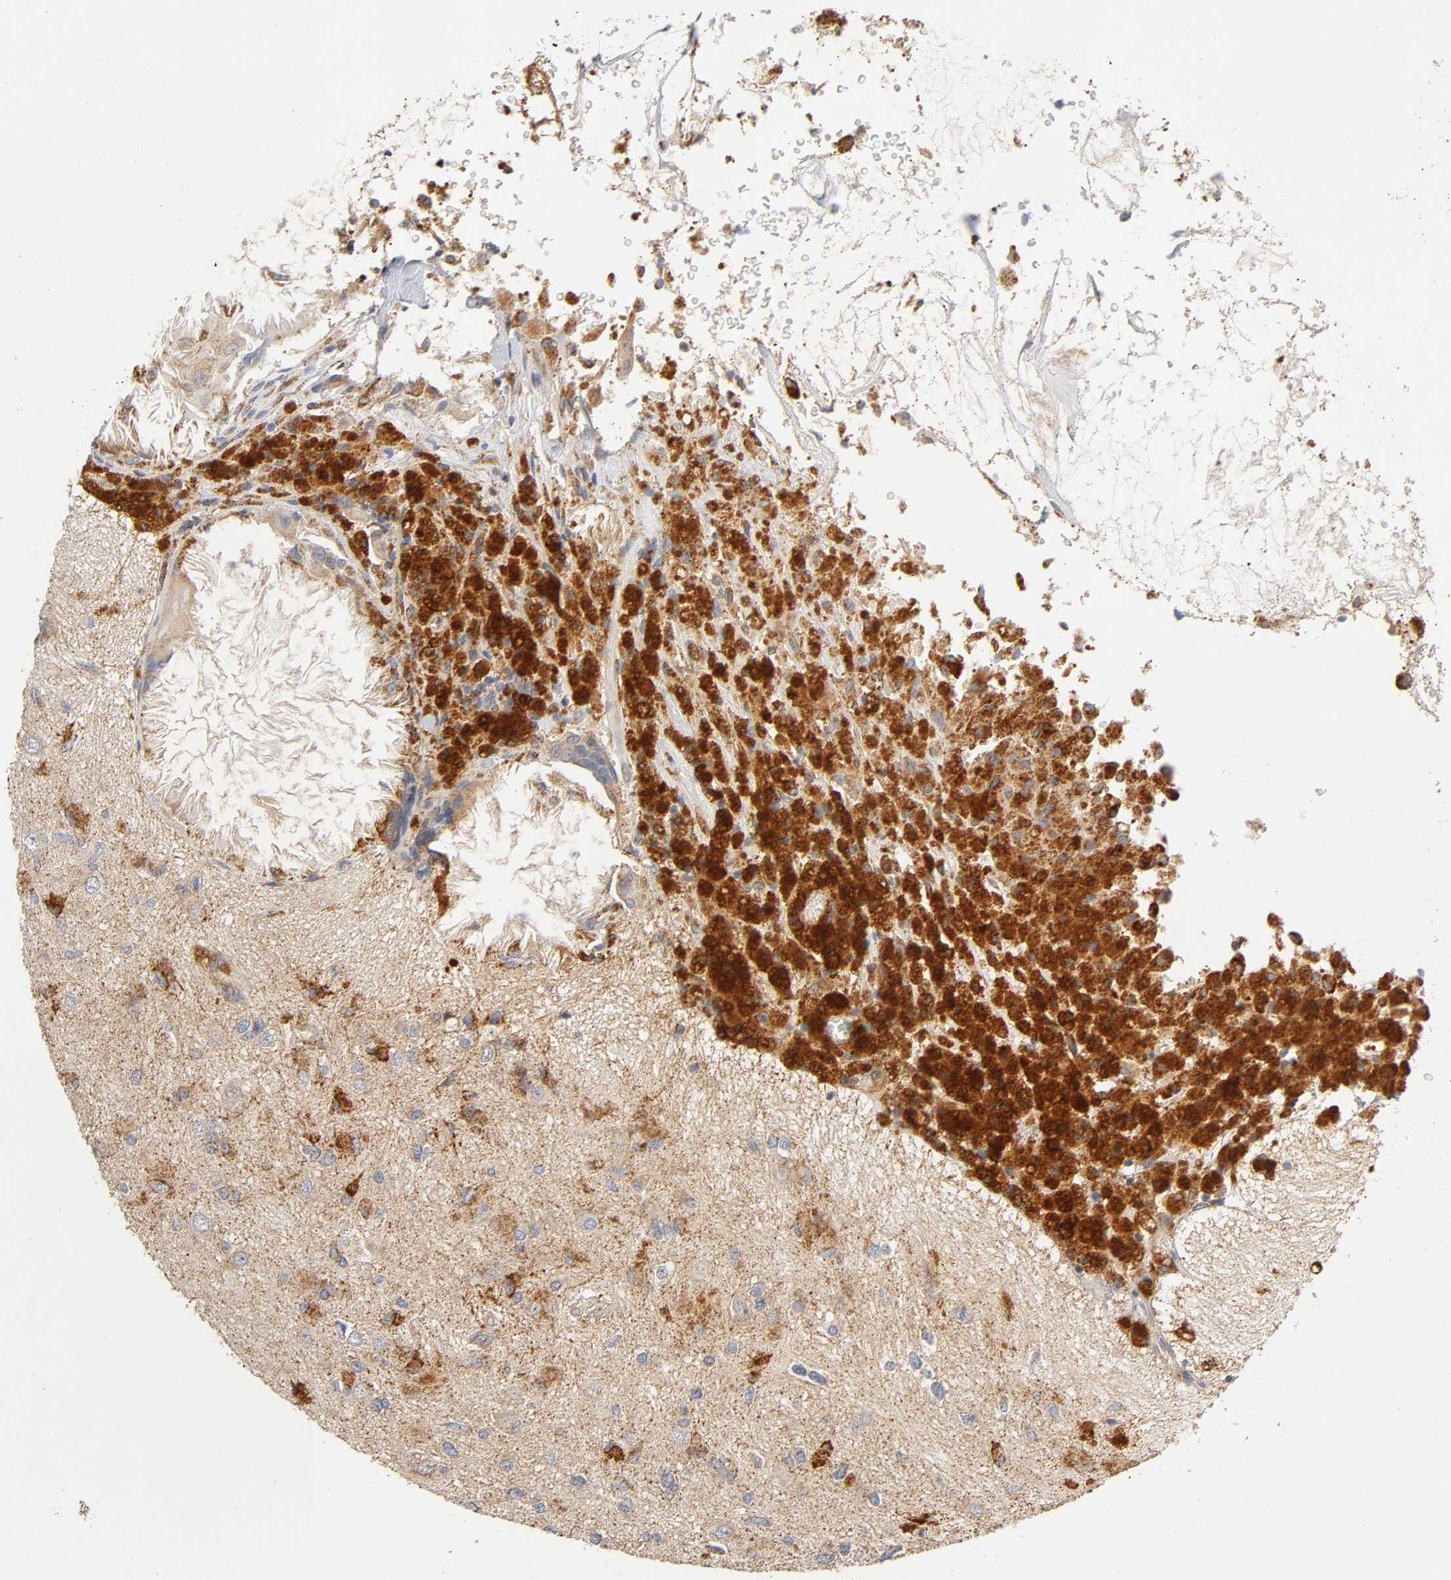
{"staining": {"intensity": "moderate", "quantity": "25%-75%", "location": "cytoplasmic/membranous"}, "tissue": "glioma", "cell_type": "Tumor cells", "image_type": "cancer", "snomed": [{"axis": "morphology", "description": "Glioma, malignant, High grade"}, {"axis": "topography", "description": "Brain"}], "caption": "DAB (3,3'-diaminobenzidine) immunohistochemical staining of malignant glioma (high-grade) demonstrates moderate cytoplasmic/membranous protein expression in approximately 25%-75% of tumor cells.", "gene": "ISG15", "patient": {"sex": "male", "age": 47}}